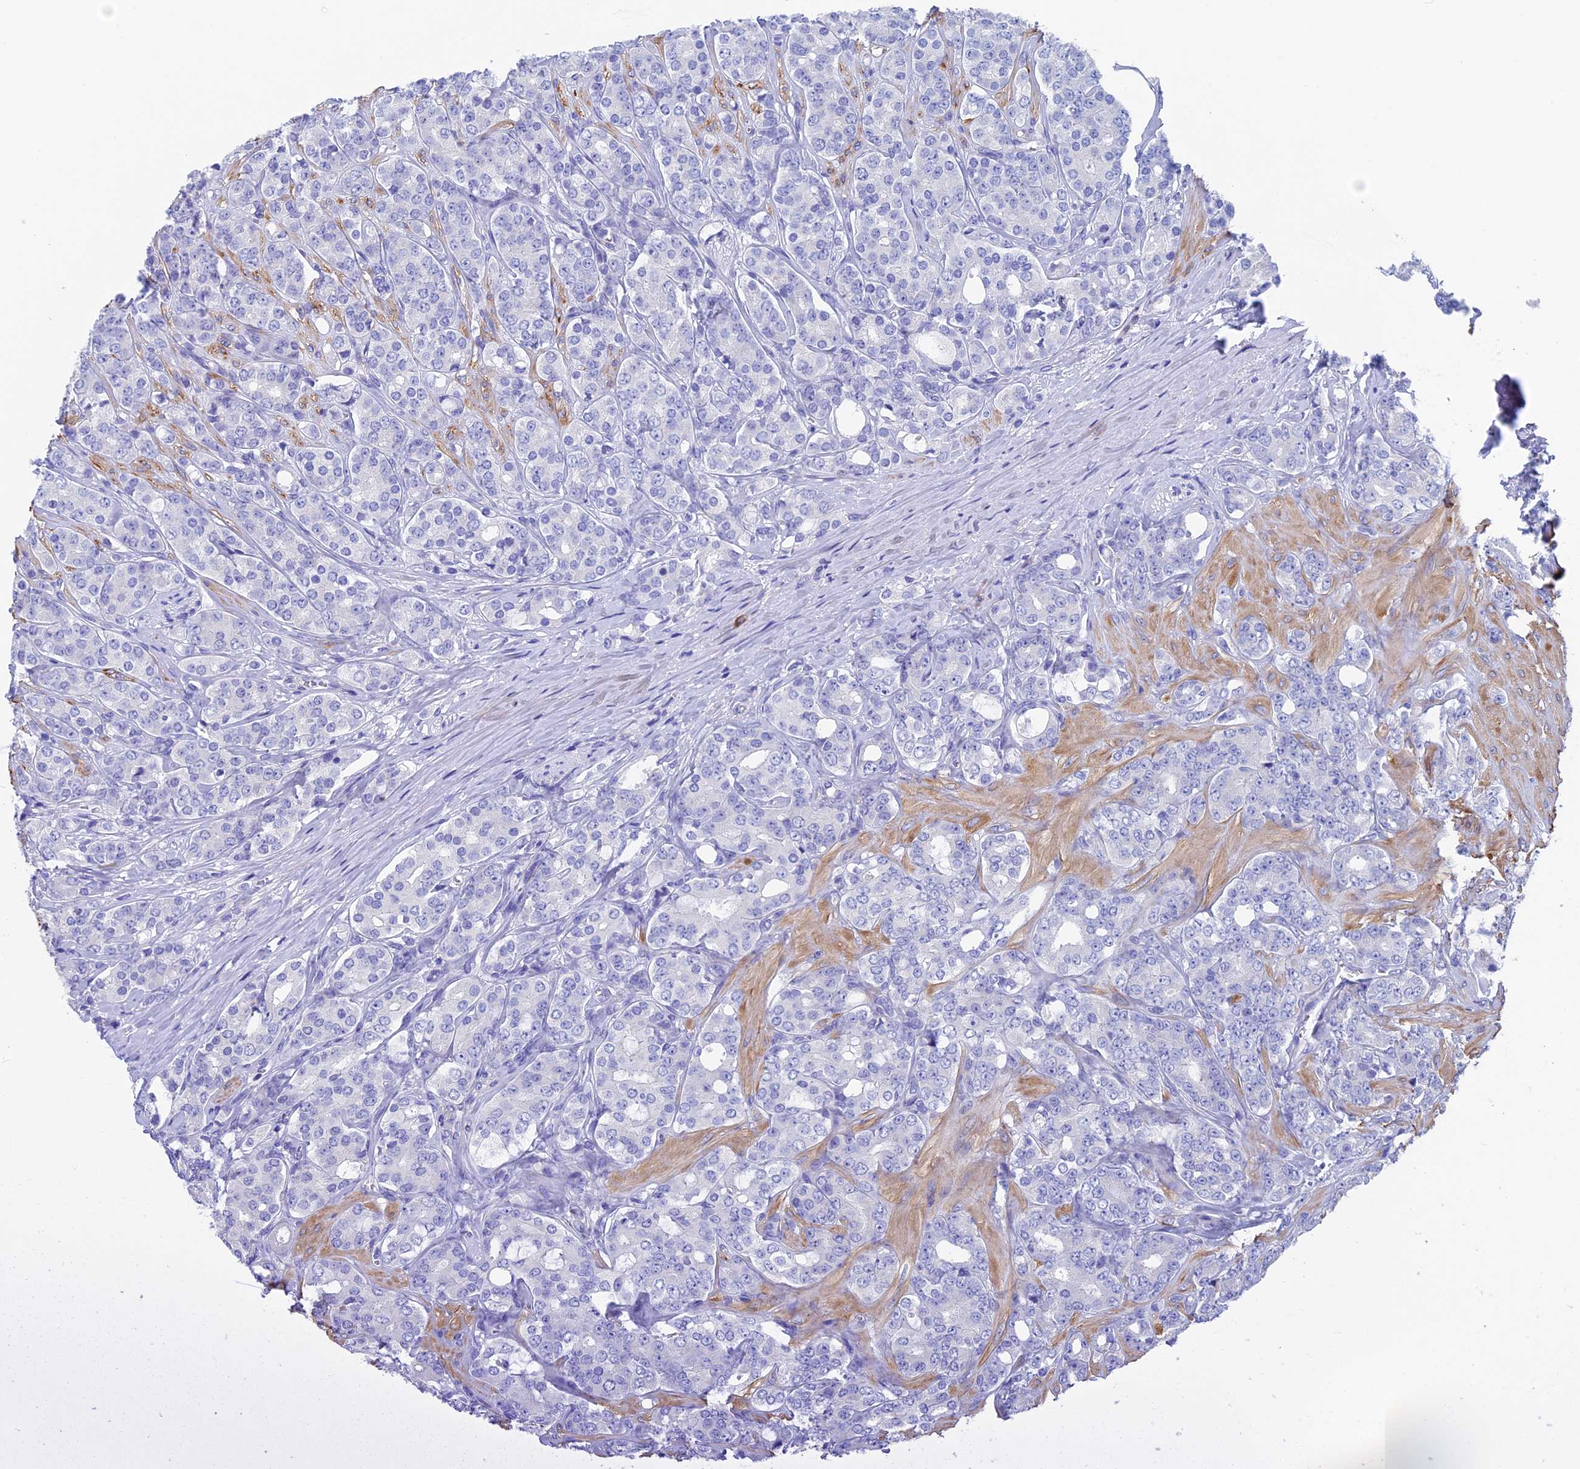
{"staining": {"intensity": "negative", "quantity": "none", "location": "none"}, "tissue": "prostate cancer", "cell_type": "Tumor cells", "image_type": "cancer", "snomed": [{"axis": "morphology", "description": "Adenocarcinoma, High grade"}, {"axis": "topography", "description": "Prostate"}], "caption": "High power microscopy histopathology image of an immunohistochemistry (IHC) image of prostate cancer (high-grade adenocarcinoma), revealing no significant positivity in tumor cells. Brightfield microscopy of immunohistochemistry (IHC) stained with DAB (brown) and hematoxylin (blue), captured at high magnification.", "gene": "ADH7", "patient": {"sex": "male", "age": 62}}